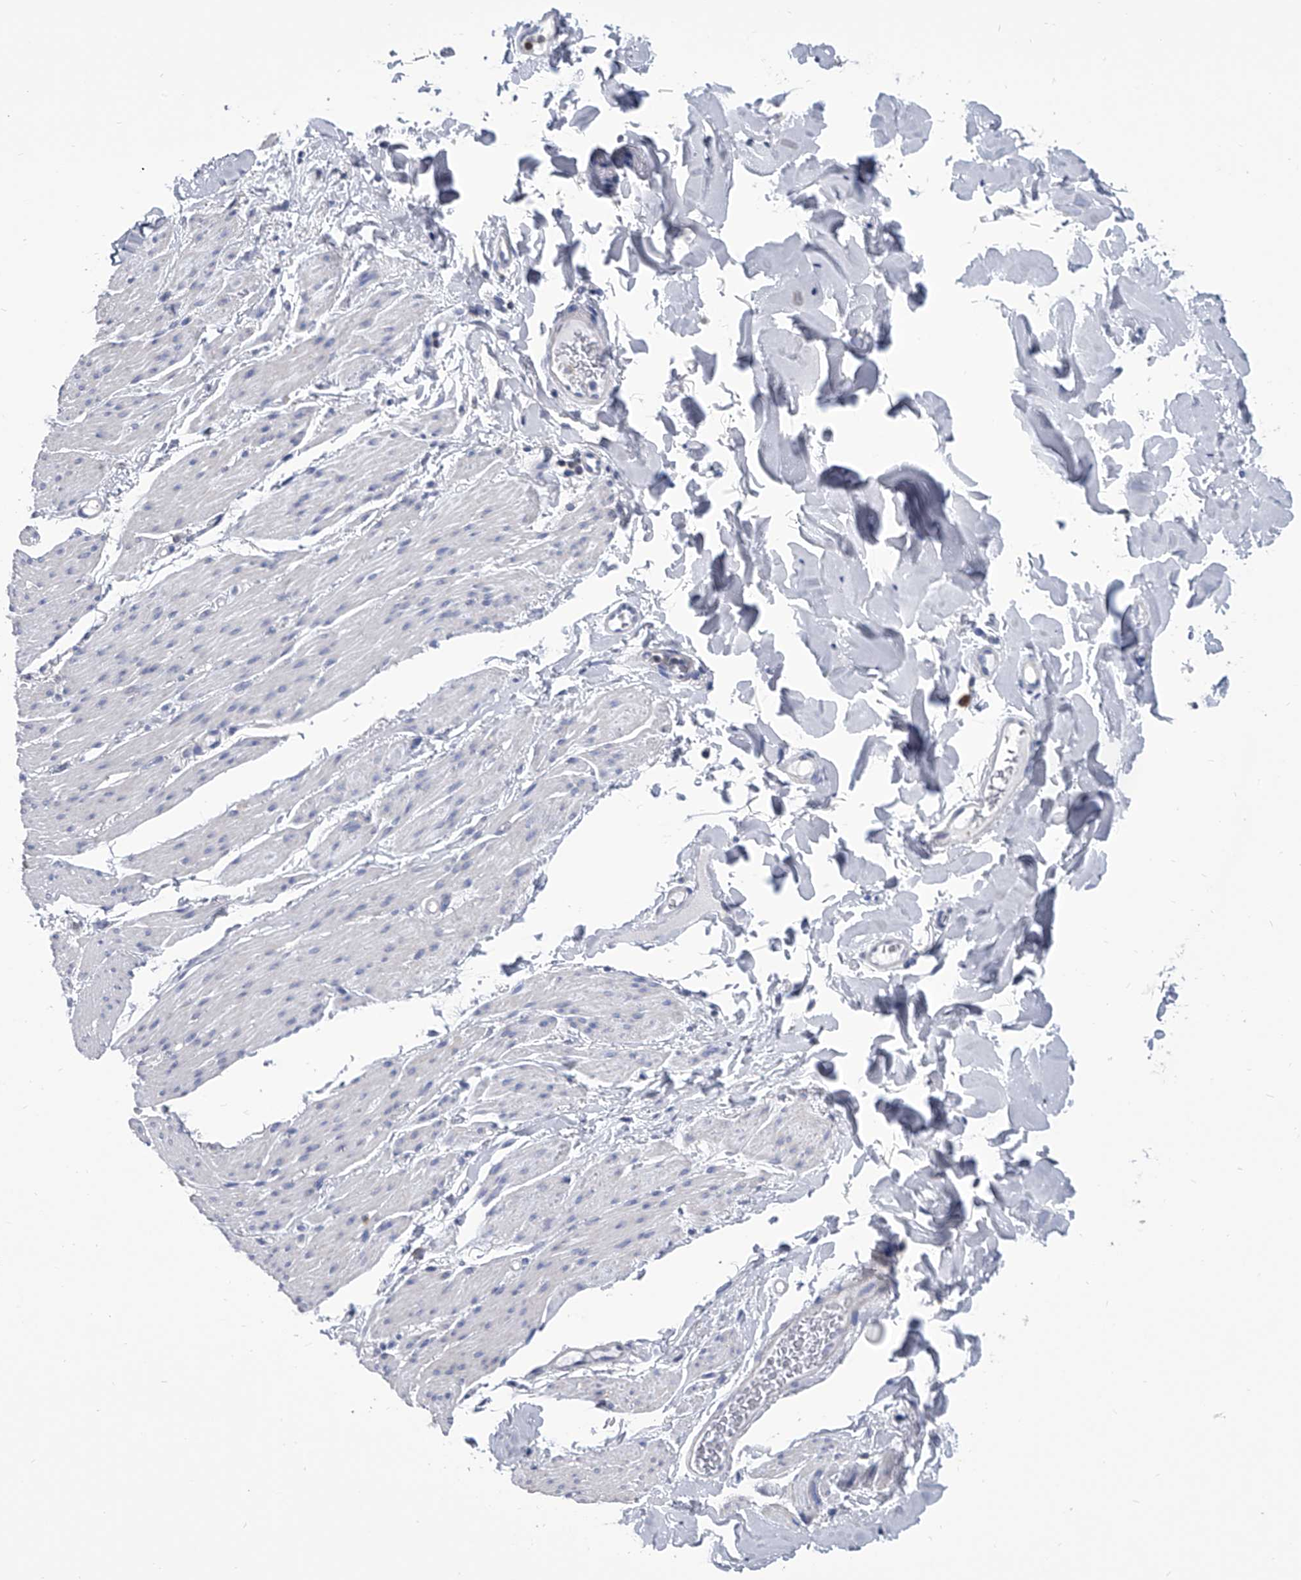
{"staining": {"intensity": "negative", "quantity": "none", "location": "none"}, "tissue": "smooth muscle", "cell_type": "Smooth muscle cells", "image_type": "normal", "snomed": [{"axis": "morphology", "description": "Normal tissue, NOS"}, {"axis": "topography", "description": "Colon"}, {"axis": "topography", "description": "Peripheral nerve tissue"}], "caption": "This is an immunohistochemistry image of normal human smooth muscle. There is no positivity in smooth muscle cells.", "gene": "SERPINB9", "patient": {"sex": "female", "age": 61}}